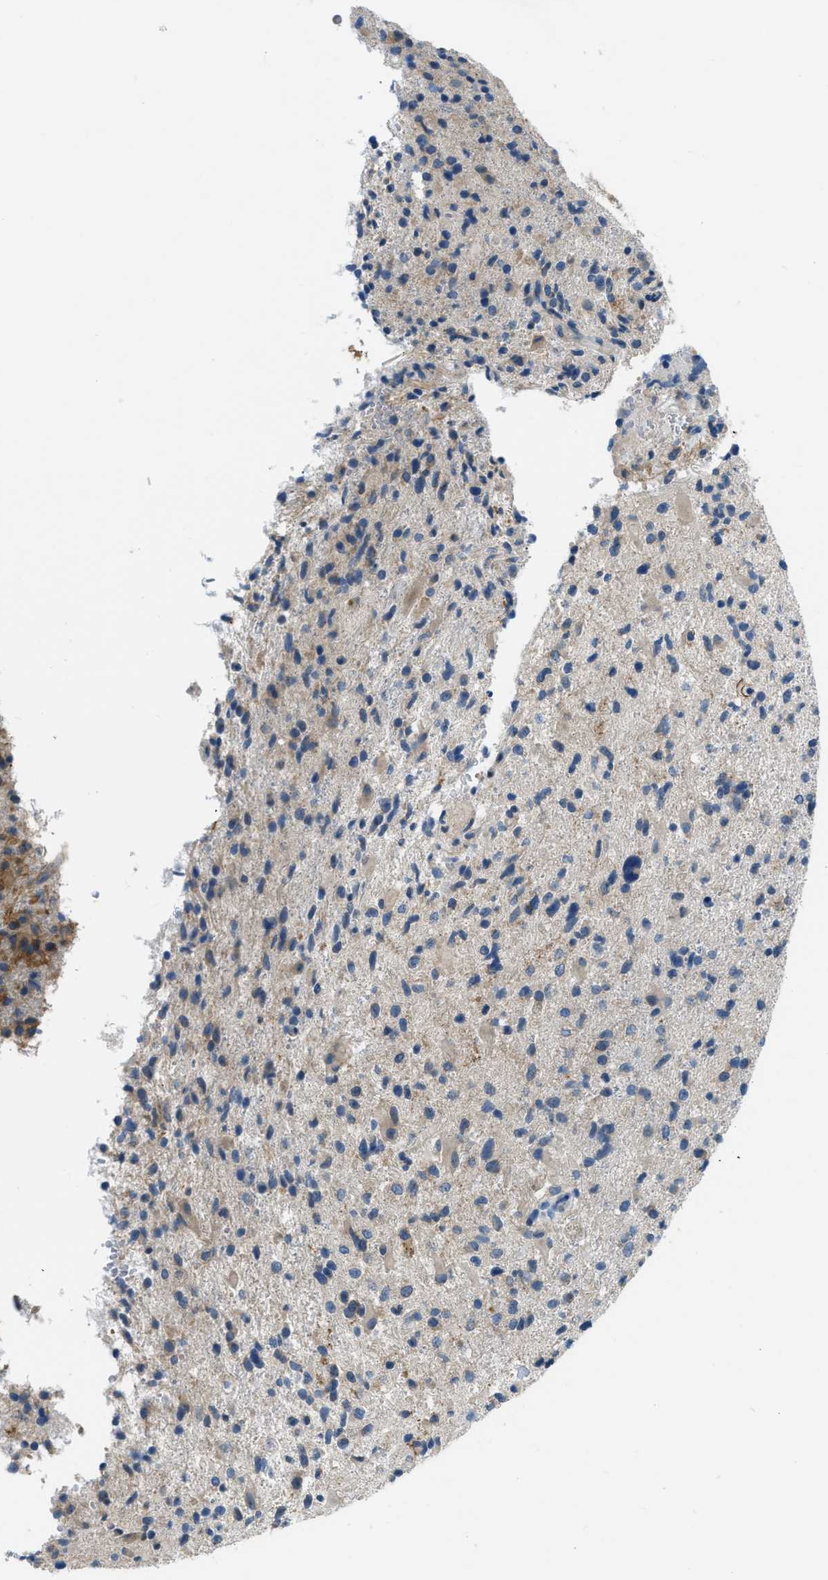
{"staining": {"intensity": "moderate", "quantity": "25%-75%", "location": "cytoplasmic/membranous"}, "tissue": "glioma", "cell_type": "Tumor cells", "image_type": "cancer", "snomed": [{"axis": "morphology", "description": "Glioma, malignant, High grade"}, {"axis": "topography", "description": "Brain"}], "caption": "Brown immunohistochemical staining in human glioma exhibits moderate cytoplasmic/membranous positivity in approximately 25%-75% of tumor cells. (IHC, brightfield microscopy, high magnification).", "gene": "COL15A1", "patient": {"sex": "male", "age": 72}}